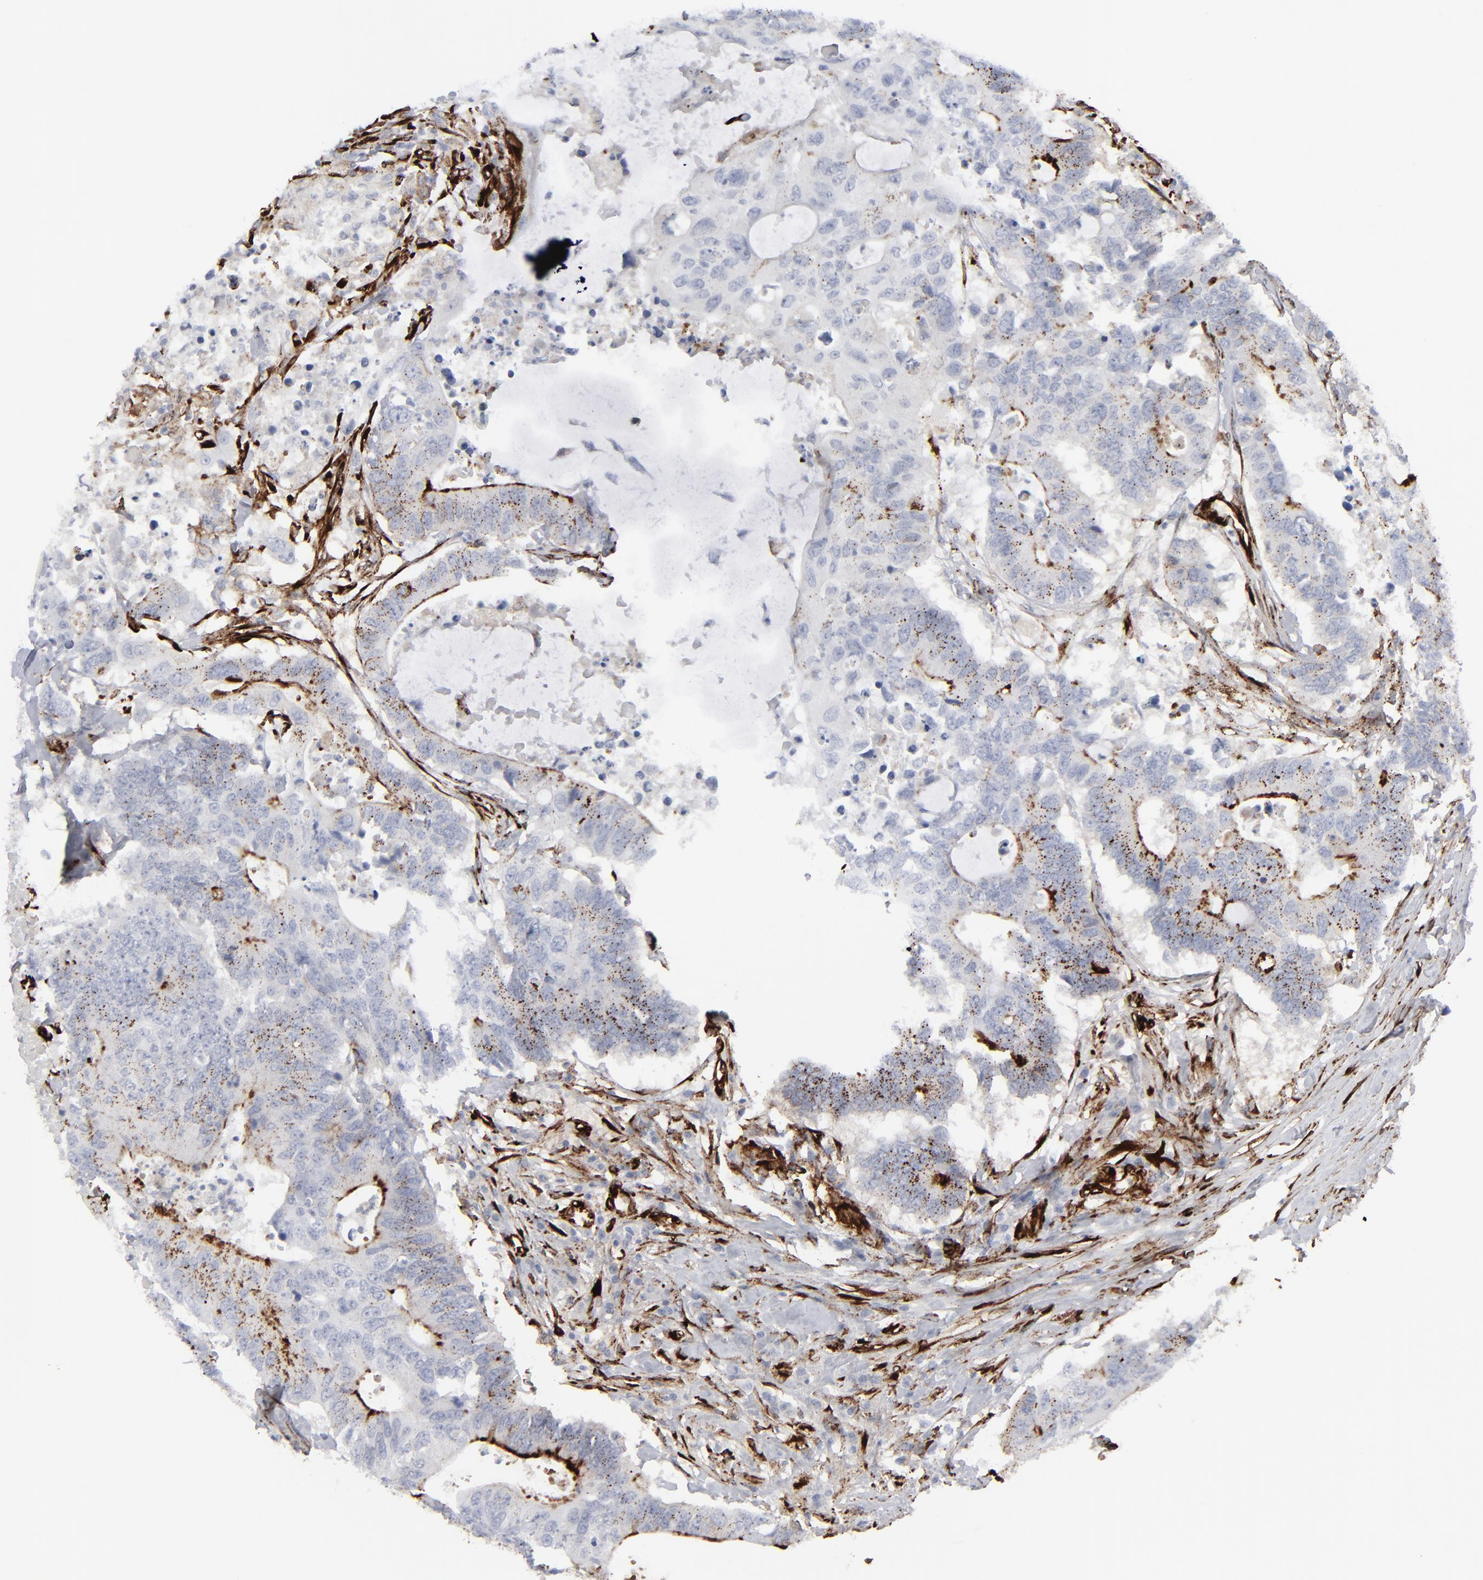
{"staining": {"intensity": "negative", "quantity": "none", "location": "none"}, "tissue": "colorectal cancer", "cell_type": "Tumor cells", "image_type": "cancer", "snomed": [{"axis": "morphology", "description": "Adenocarcinoma, NOS"}, {"axis": "topography", "description": "Colon"}], "caption": "Colorectal cancer (adenocarcinoma) was stained to show a protein in brown. There is no significant staining in tumor cells. (Brightfield microscopy of DAB (3,3'-diaminobenzidine) IHC at high magnification).", "gene": "SPARC", "patient": {"sex": "male", "age": 71}}